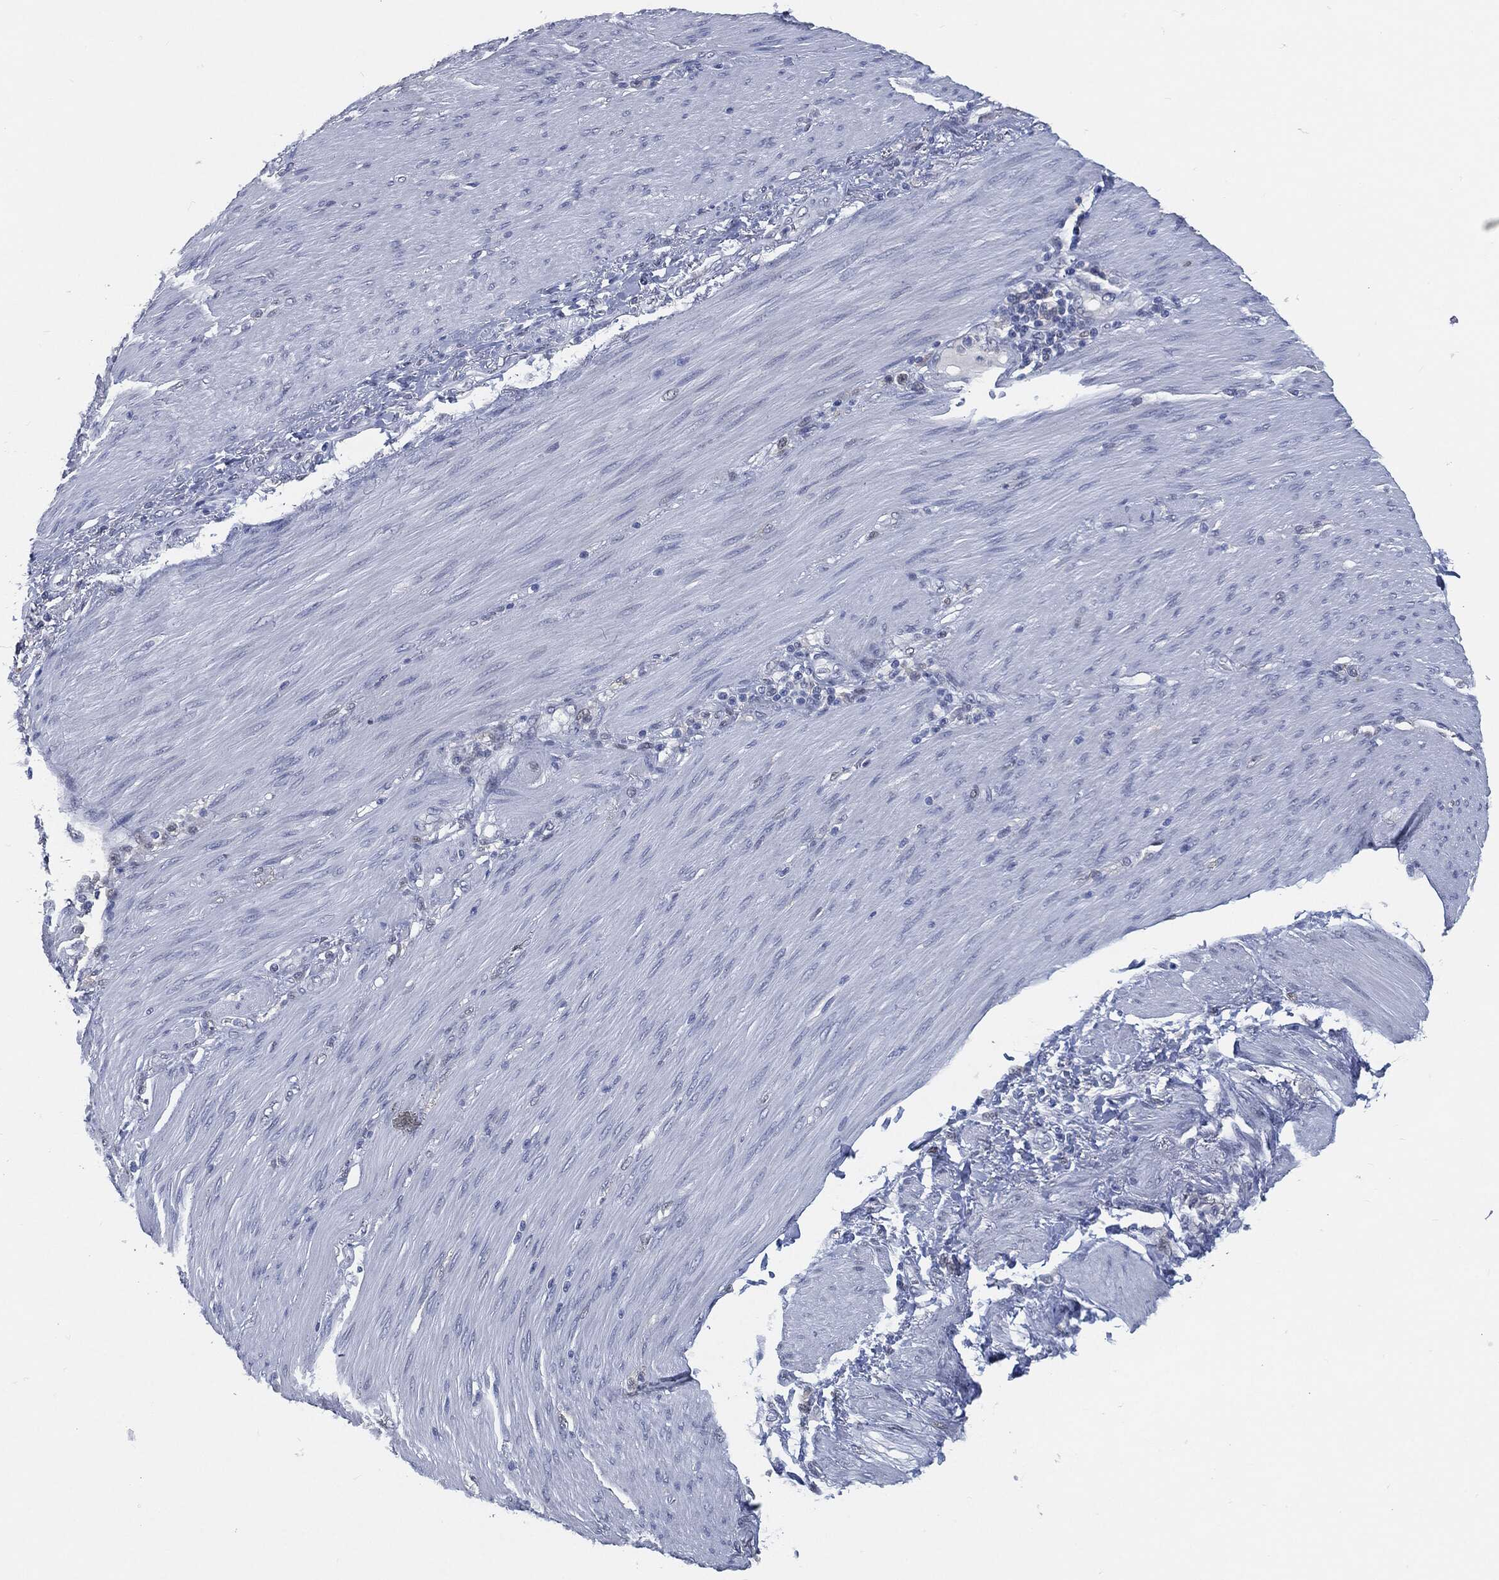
{"staining": {"intensity": "weak", "quantity": "<25%", "location": "cytoplasmic/membranous"}, "tissue": "stomach cancer", "cell_type": "Tumor cells", "image_type": "cancer", "snomed": [{"axis": "morphology", "description": "Normal tissue, NOS"}, {"axis": "morphology", "description": "Adenocarcinoma, NOS"}, {"axis": "topography", "description": "Stomach"}], "caption": "Stomach cancer (adenocarcinoma) stained for a protein using immunohistochemistry (IHC) shows no positivity tumor cells.", "gene": "PROM1", "patient": {"sex": "female", "age": 79}}